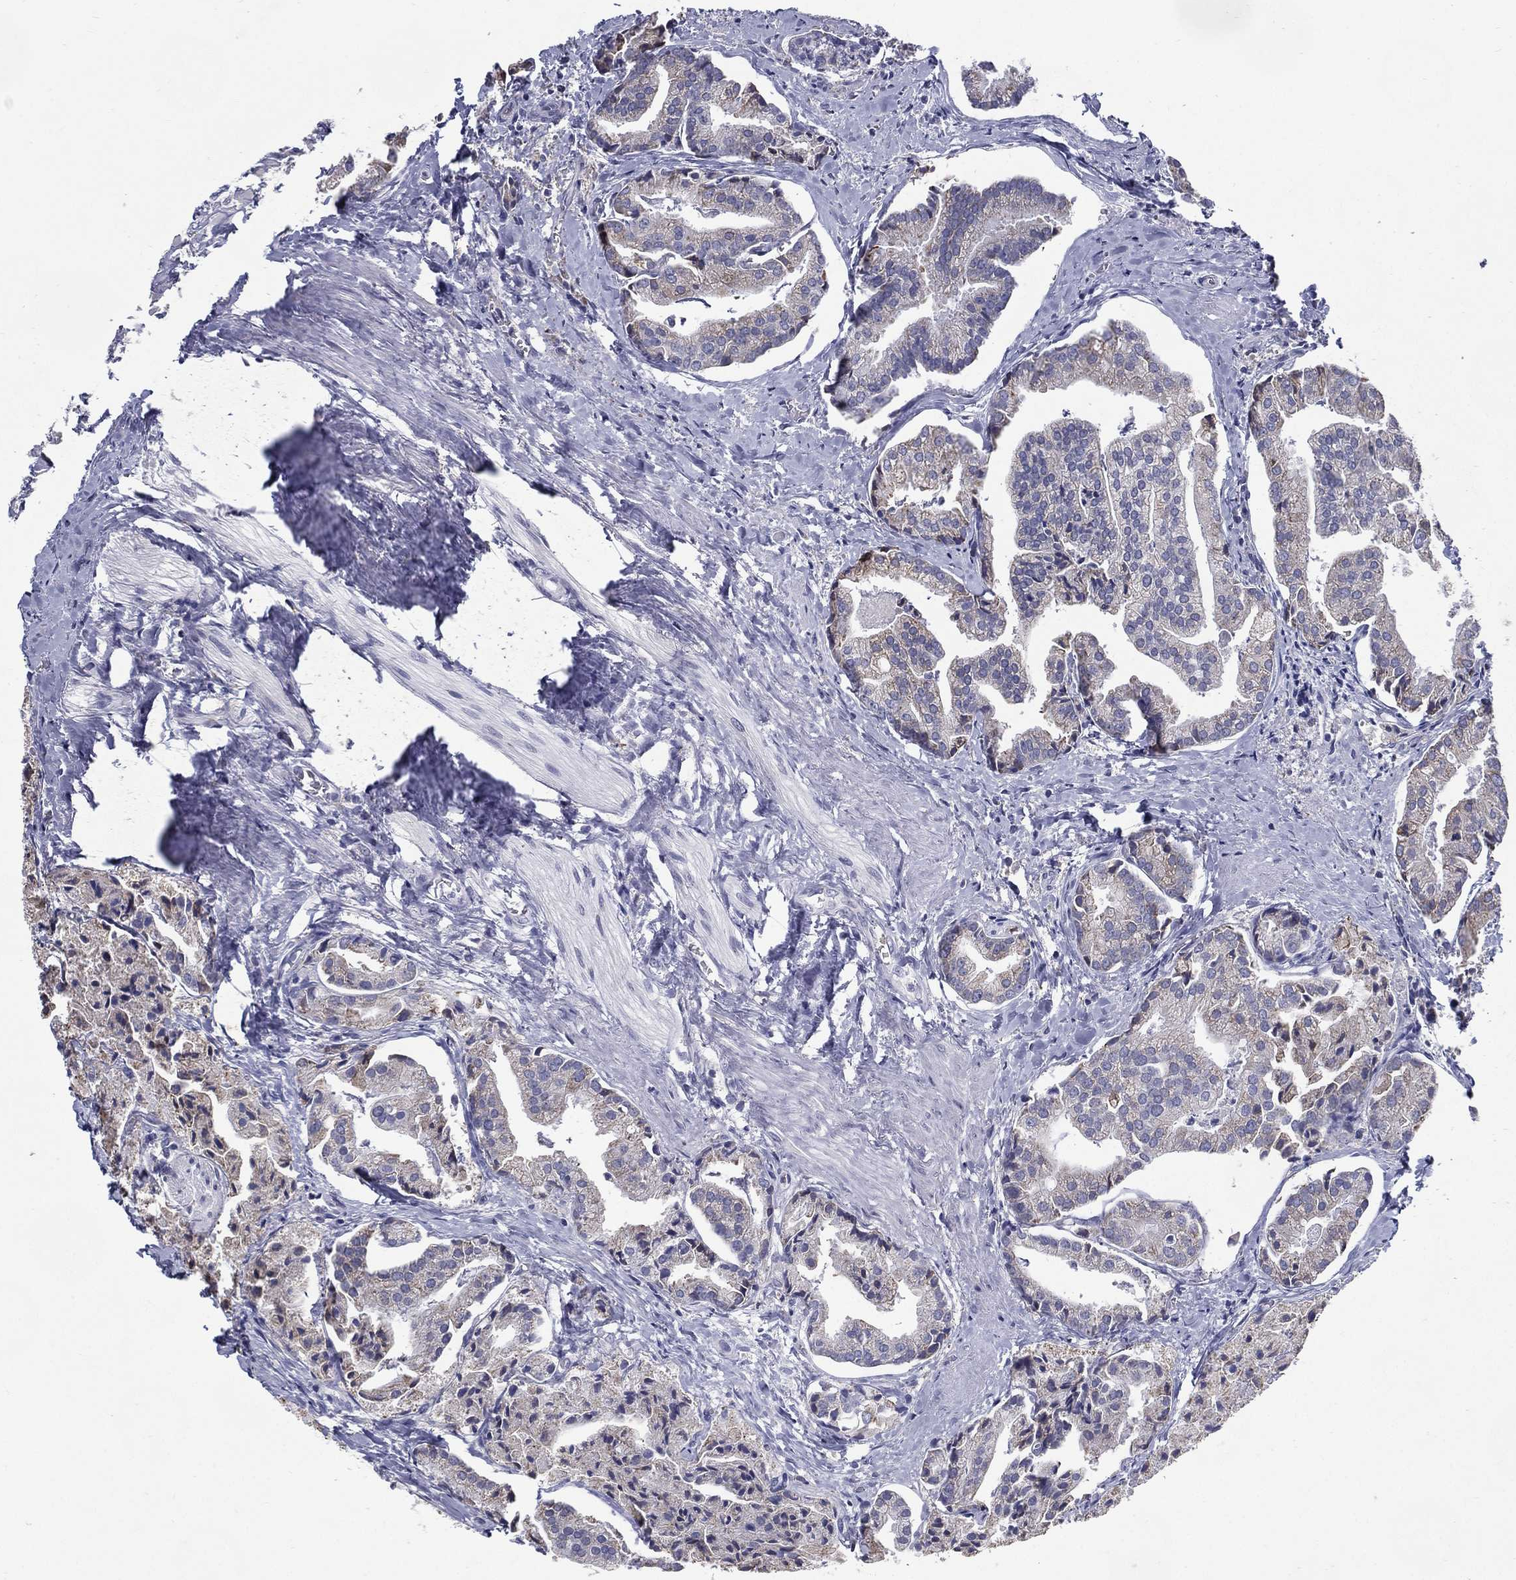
{"staining": {"intensity": "negative", "quantity": "none", "location": "none"}, "tissue": "prostate cancer", "cell_type": "Tumor cells", "image_type": "cancer", "snomed": [{"axis": "morphology", "description": "Adenocarcinoma, NOS"}, {"axis": "topography", "description": "Prostate and seminal vesicle, NOS"}, {"axis": "topography", "description": "Prostate"}], "caption": "This is an immunohistochemistry image of human prostate cancer (adenocarcinoma). There is no positivity in tumor cells.", "gene": "C19orf18", "patient": {"sex": "male", "age": 44}}